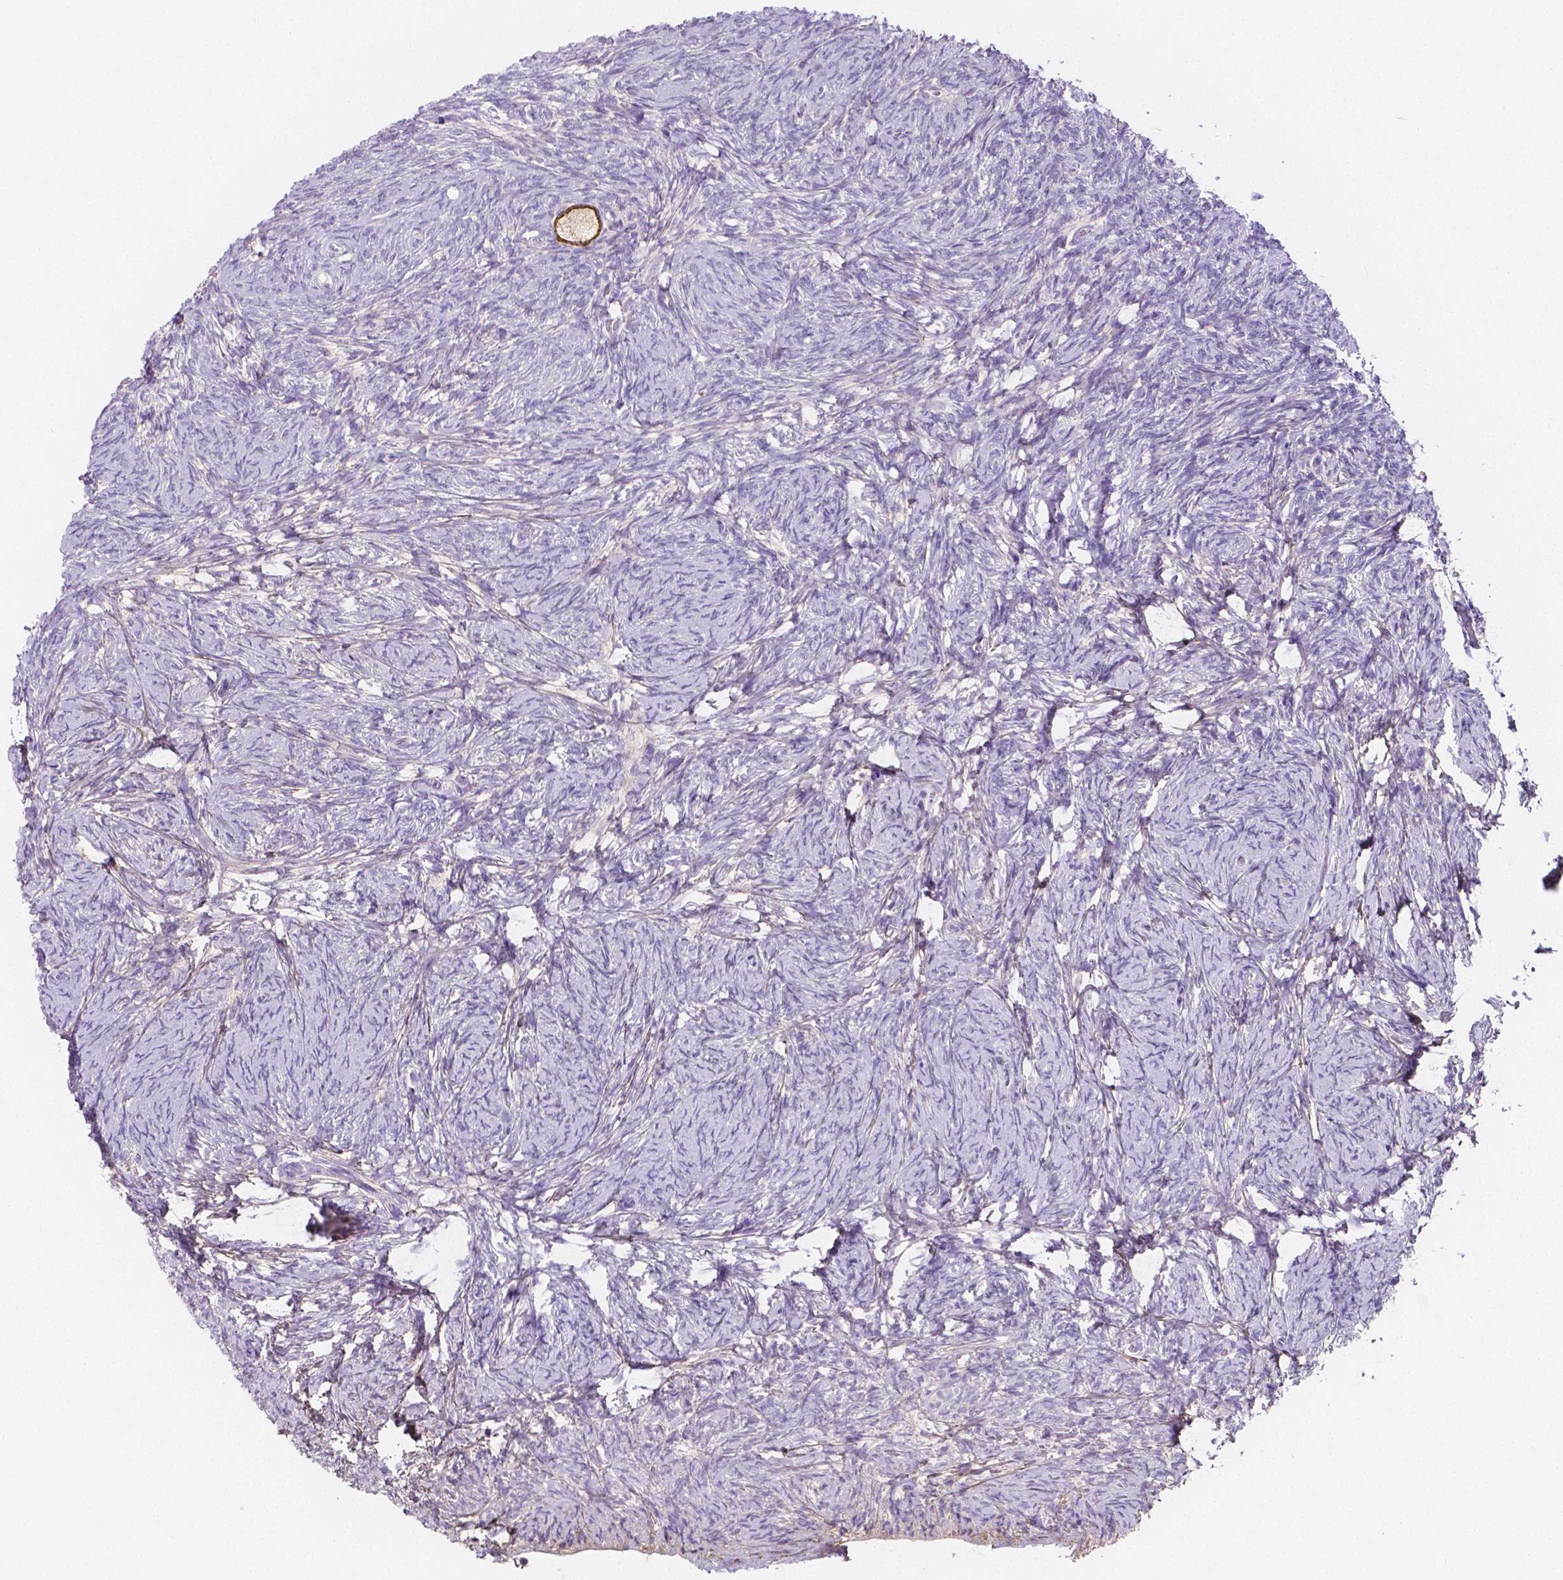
{"staining": {"intensity": "strong", "quantity": ">75%", "location": "cytoplasmic/membranous"}, "tissue": "ovary", "cell_type": "Follicle cells", "image_type": "normal", "snomed": [{"axis": "morphology", "description": "Normal tissue, NOS"}, {"axis": "topography", "description": "Ovary"}], "caption": "Brown immunohistochemical staining in benign ovary reveals strong cytoplasmic/membranous positivity in about >75% of follicle cells.", "gene": "GABRD", "patient": {"sex": "female", "age": 34}}